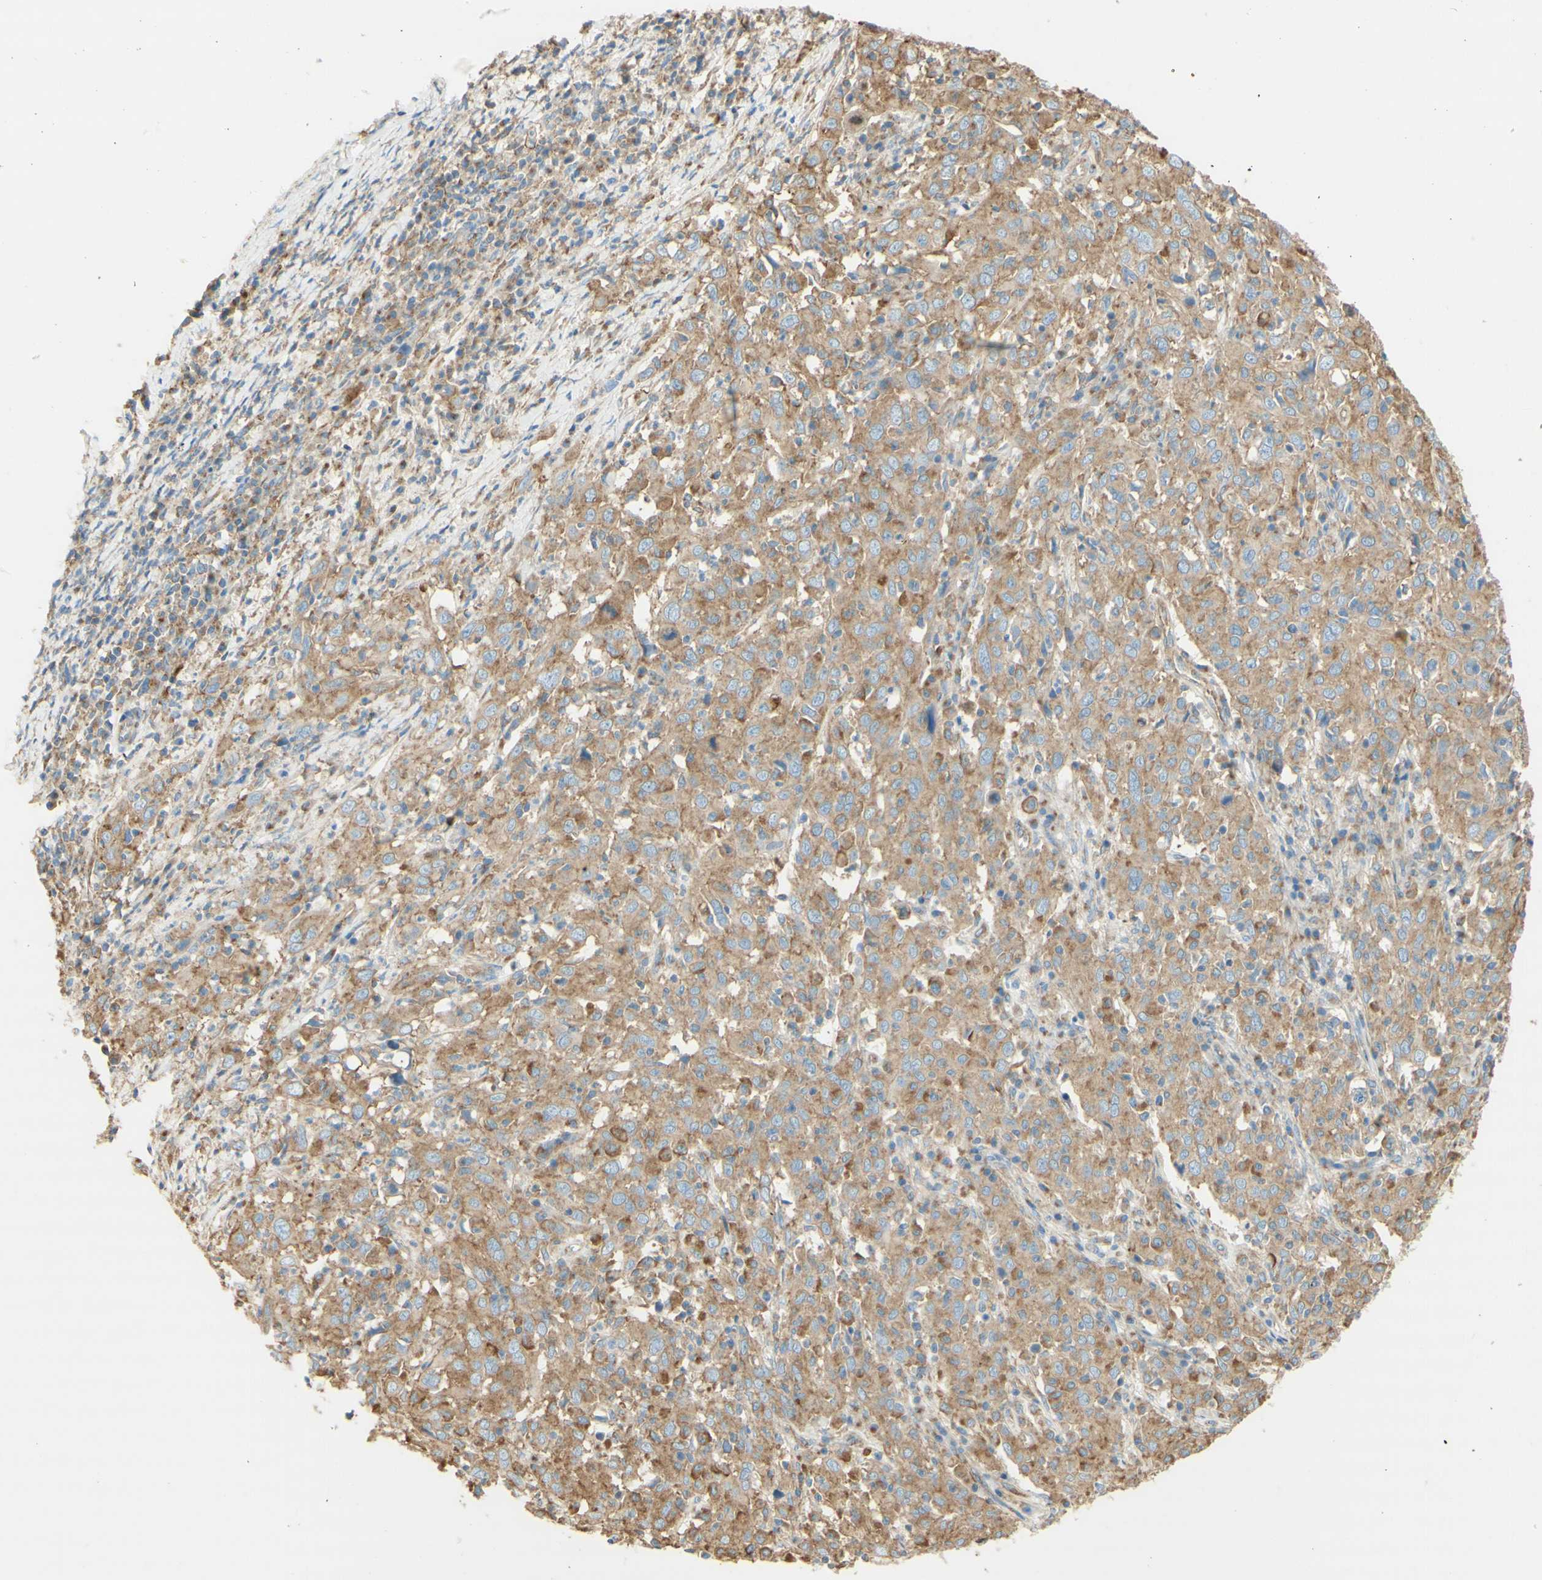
{"staining": {"intensity": "moderate", "quantity": ">75%", "location": "cytoplasmic/membranous"}, "tissue": "cervical cancer", "cell_type": "Tumor cells", "image_type": "cancer", "snomed": [{"axis": "morphology", "description": "Squamous cell carcinoma, NOS"}, {"axis": "topography", "description": "Cervix"}], "caption": "Immunohistochemical staining of cervical cancer (squamous cell carcinoma) shows moderate cytoplasmic/membranous protein staining in about >75% of tumor cells. Immunohistochemistry stains the protein of interest in brown and the nuclei are stained blue.", "gene": "CLTC", "patient": {"sex": "female", "age": 46}}